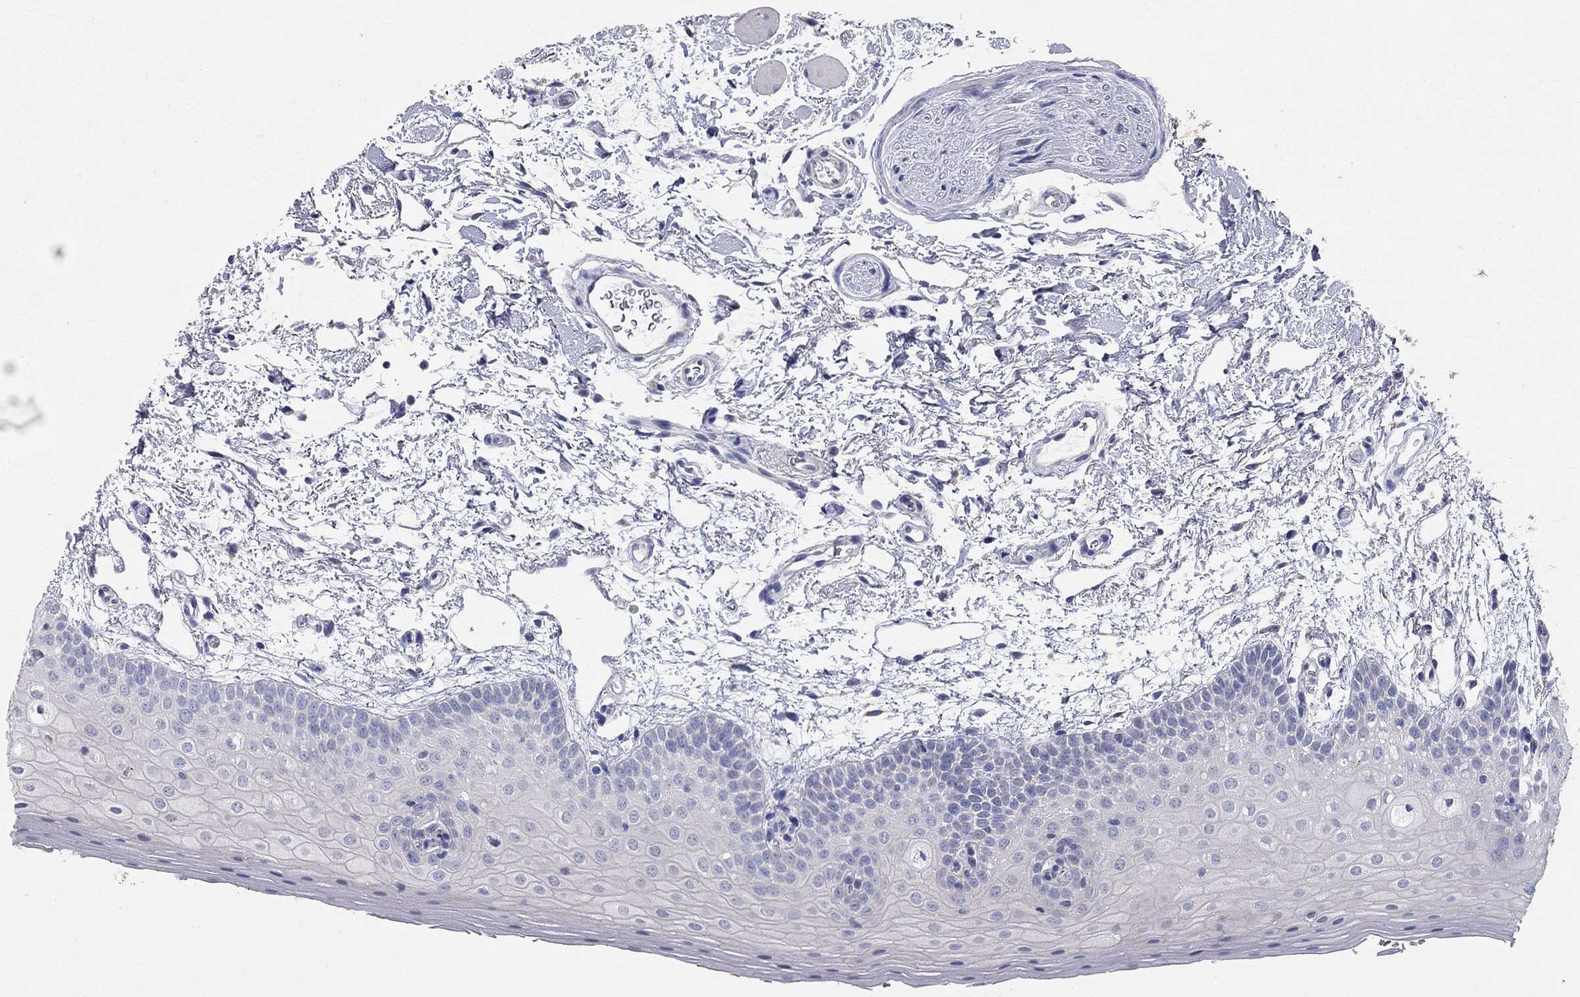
{"staining": {"intensity": "negative", "quantity": "none", "location": "none"}, "tissue": "oral mucosa", "cell_type": "Squamous epithelial cells", "image_type": "normal", "snomed": [{"axis": "morphology", "description": "Normal tissue, NOS"}, {"axis": "topography", "description": "Oral tissue"}, {"axis": "topography", "description": "Tounge, NOS"}], "caption": "The image demonstrates no significant expression in squamous epithelial cells of oral mucosa.", "gene": "CFAP161", "patient": {"sex": "female", "age": 86}}